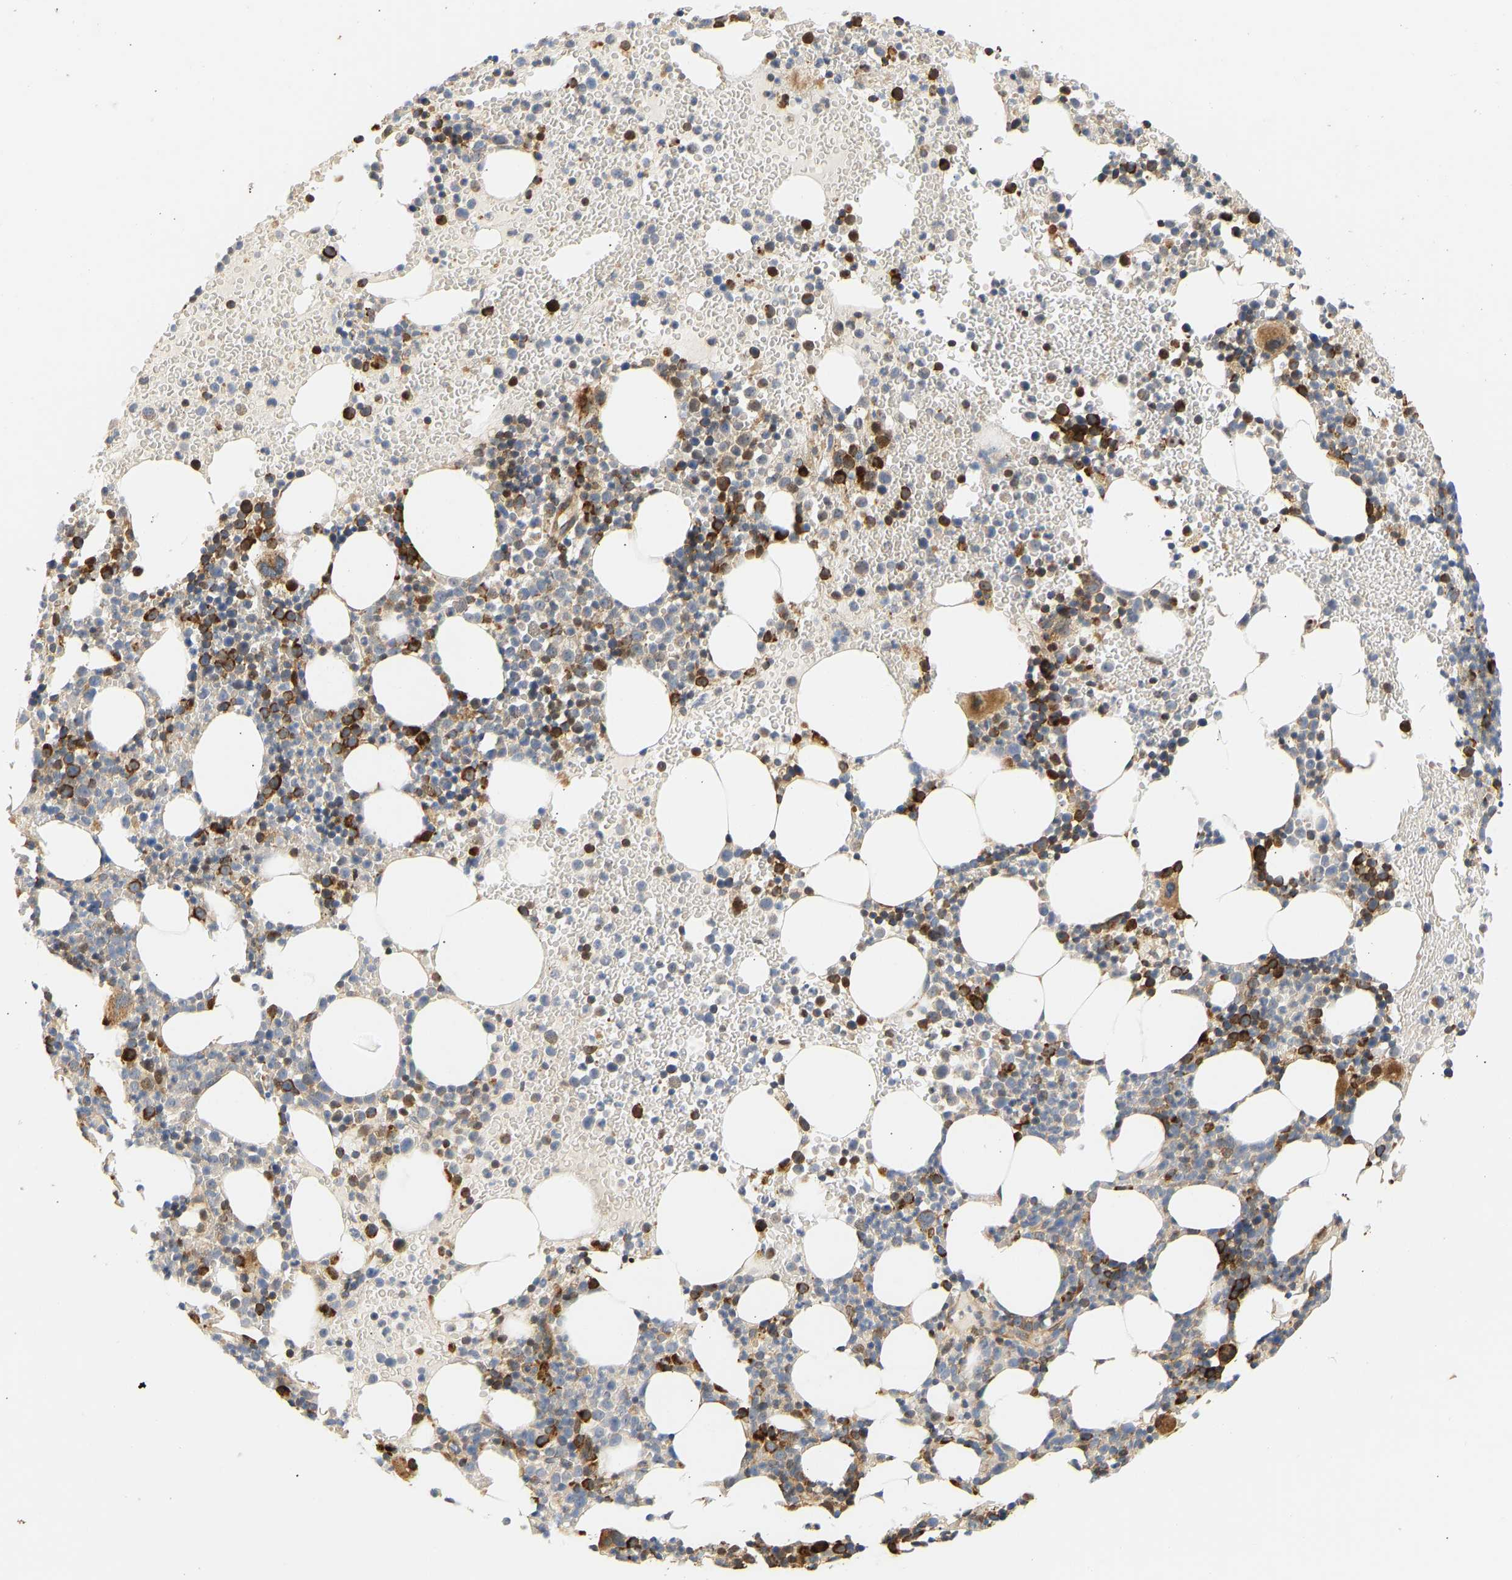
{"staining": {"intensity": "strong", "quantity": "25%-75%", "location": "cytoplasmic/membranous"}, "tissue": "bone marrow", "cell_type": "Hematopoietic cells", "image_type": "normal", "snomed": [{"axis": "morphology", "description": "Normal tissue, NOS"}, {"axis": "morphology", "description": "Inflammation, NOS"}, {"axis": "topography", "description": "Bone marrow"}], "caption": "High-magnification brightfield microscopy of benign bone marrow stained with DAB (brown) and counterstained with hematoxylin (blue). hematopoietic cells exhibit strong cytoplasmic/membranous expression is present in about25%-75% of cells. Immunohistochemistry (ihc) stains the protein of interest in brown and the nuclei are stained blue.", "gene": "RPS14", "patient": {"sex": "female", "age": 67}}